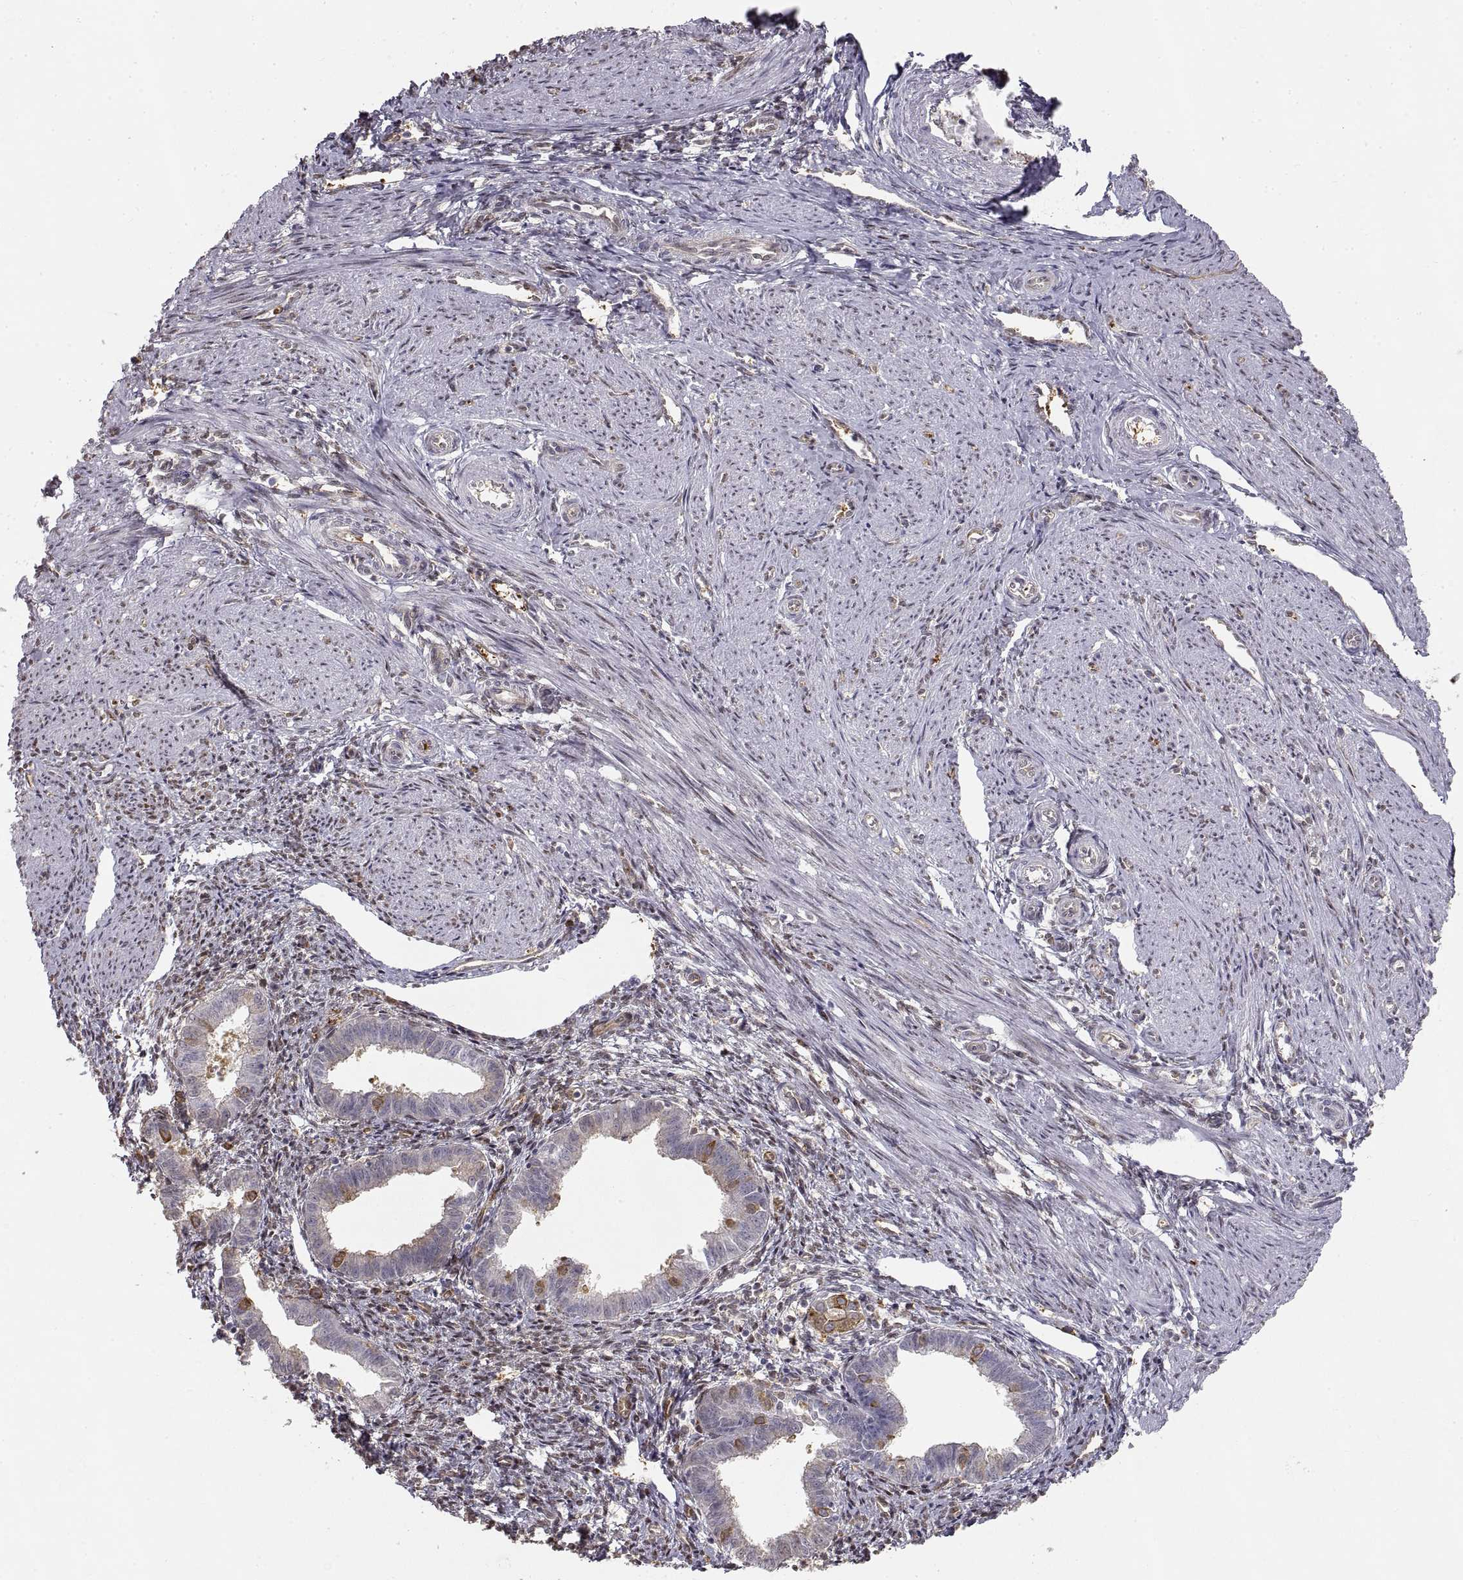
{"staining": {"intensity": "moderate", "quantity": "25%-75%", "location": "cytoplasmic/membranous"}, "tissue": "endometrium", "cell_type": "Cells in endometrial stroma", "image_type": "normal", "snomed": [{"axis": "morphology", "description": "Normal tissue, NOS"}, {"axis": "topography", "description": "Endometrium"}], "caption": "Endometrium stained with a brown dye demonstrates moderate cytoplasmic/membranous positive positivity in approximately 25%-75% of cells in endometrial stroma.", "gene": "HSP90AB1", "patient": {"sex": "female", "age": 37}}